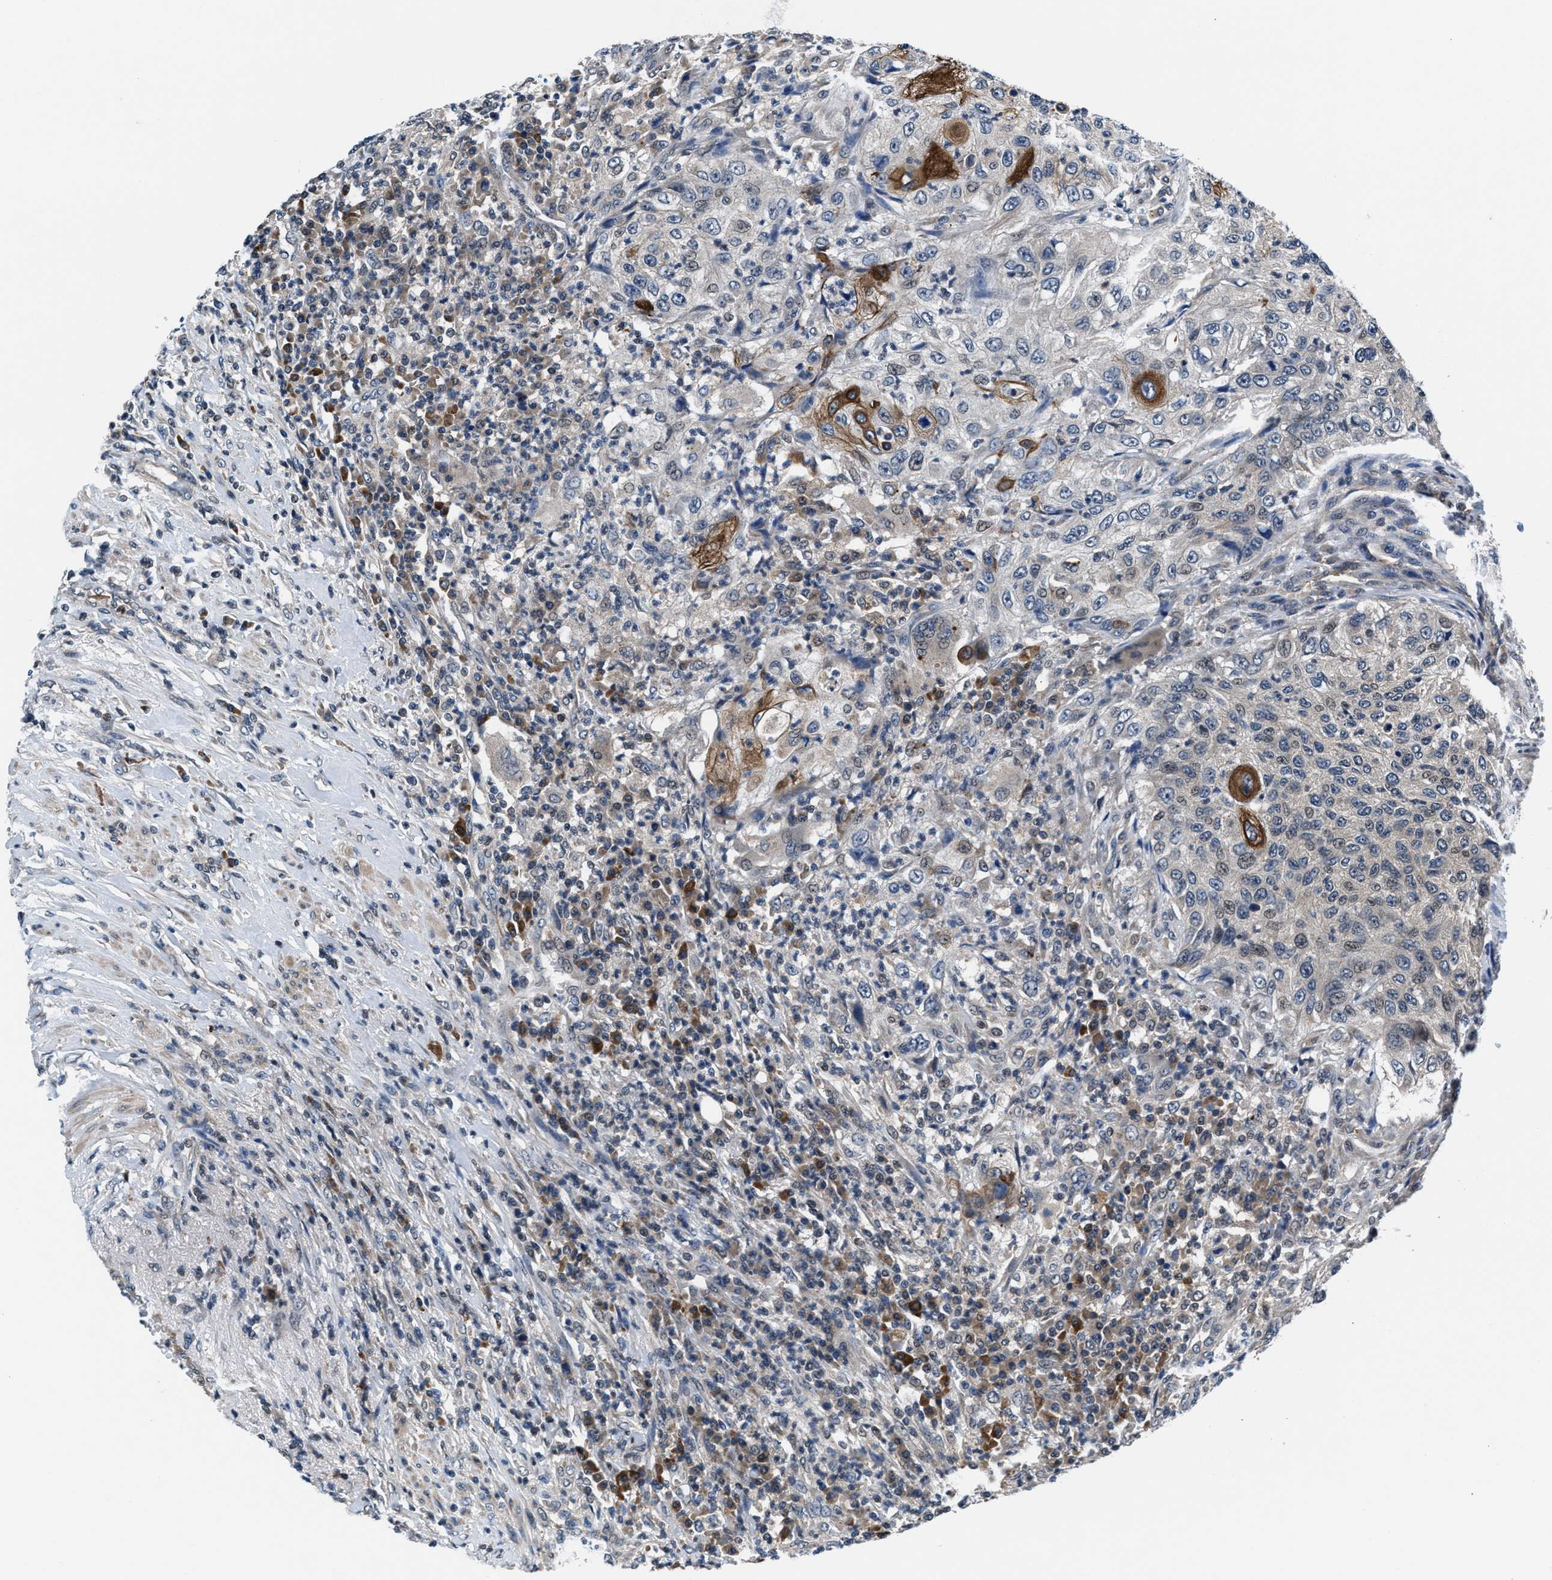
{"staining": {"intensity": "moderate", "quantity": "<25%", "location": "cytoplasmic/membranous"}, "tissue": "urothelial cancer", "cell_type": "Tumor cells", "image_type": "cancer", "snomed": [{"axis": "morphology", "description": "Urothelial carcinoma, High grade"}, {"axis": "topography", "description": "Urinary bladder"}], "caption": "Human urothelial cancer stained with a brown dye shows moderate cytoplasmic/membranous positive expression in about <25% of tumor cells.", "gene": "PRPSAP2", "patient": {"sex": "female", "age": 60}}